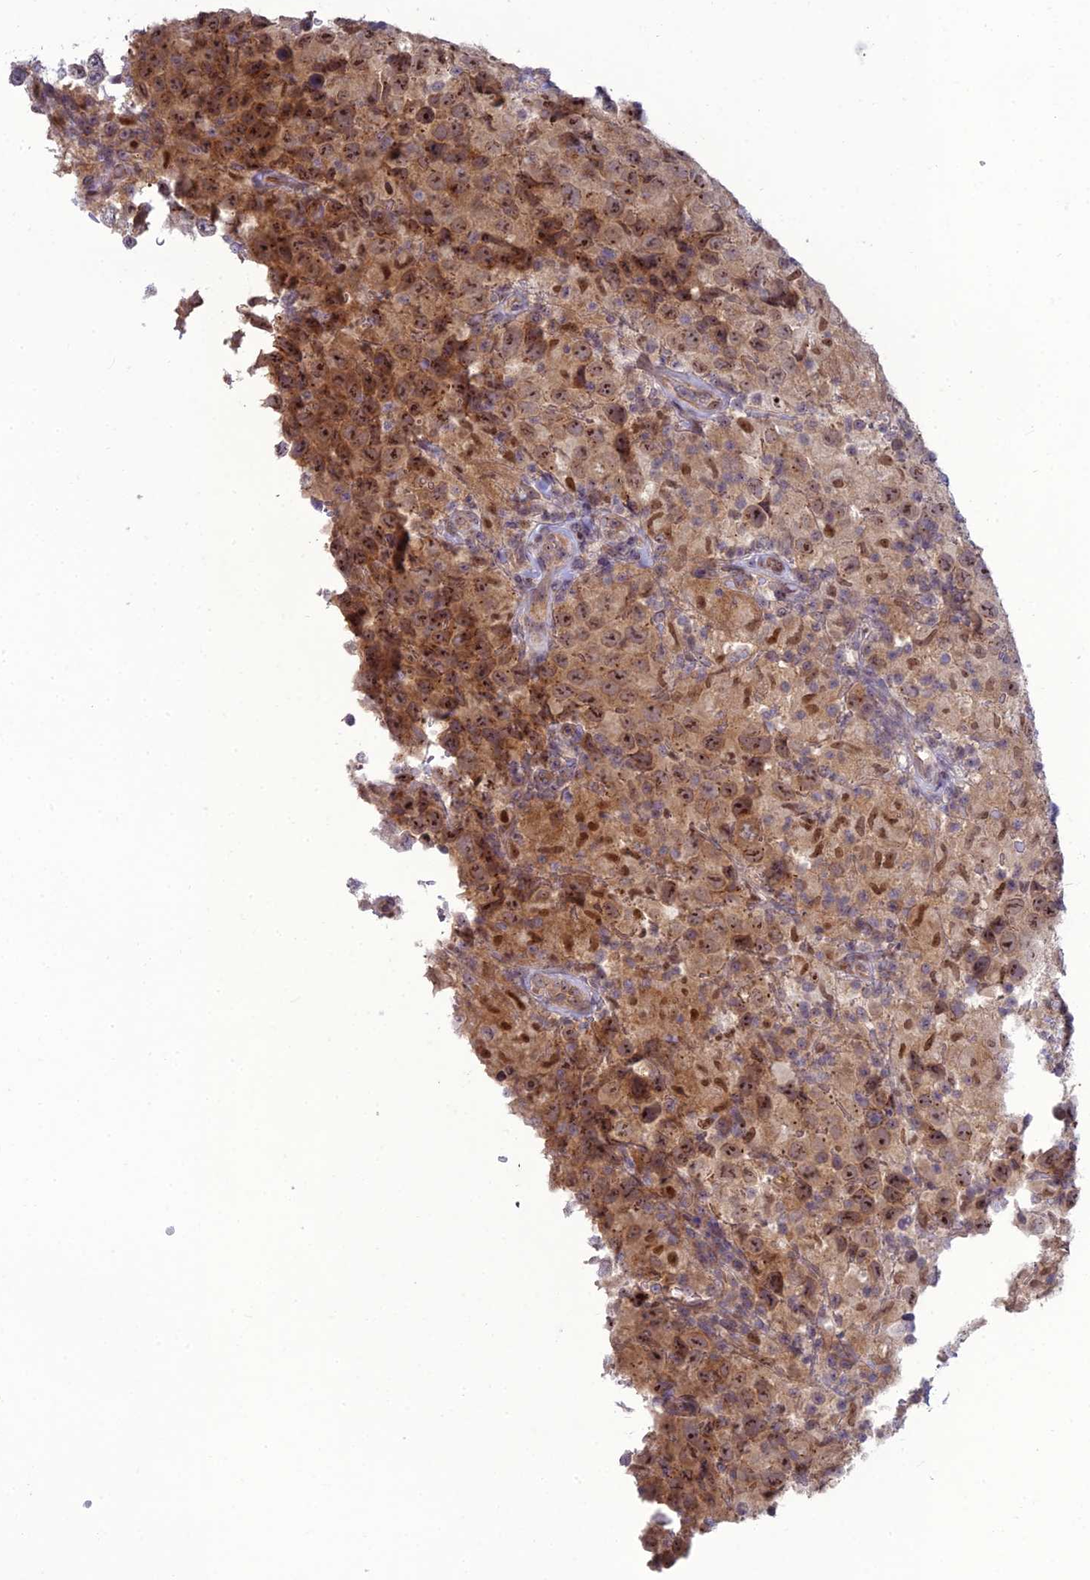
{"staining": {"intensity": "moderate", "quantity": ">75%", "location": "cytoplasmic/membranous,nuclear"}, "tissue": "testis cancer", "cell_type": "Tumor cells", "image_type": "cancer", "snomed": [{"axis": "morphology", "description": "Seminoma, NOS"}, {"axis": "morphology", "description": "Carcinoma, Embryonal, NOS"}, {"axis": "topography", "description": "Testis"}], "caption": "Immunohistochemical staining of testis cancer (embryonal carcinoma) shows medium levels of moderate cytoplasmic/membranous and nuclear protein positivity in approximately >75% of tumor cells.", "gene": "DTX2", "patient": {"sex": "male", "age": 41}}